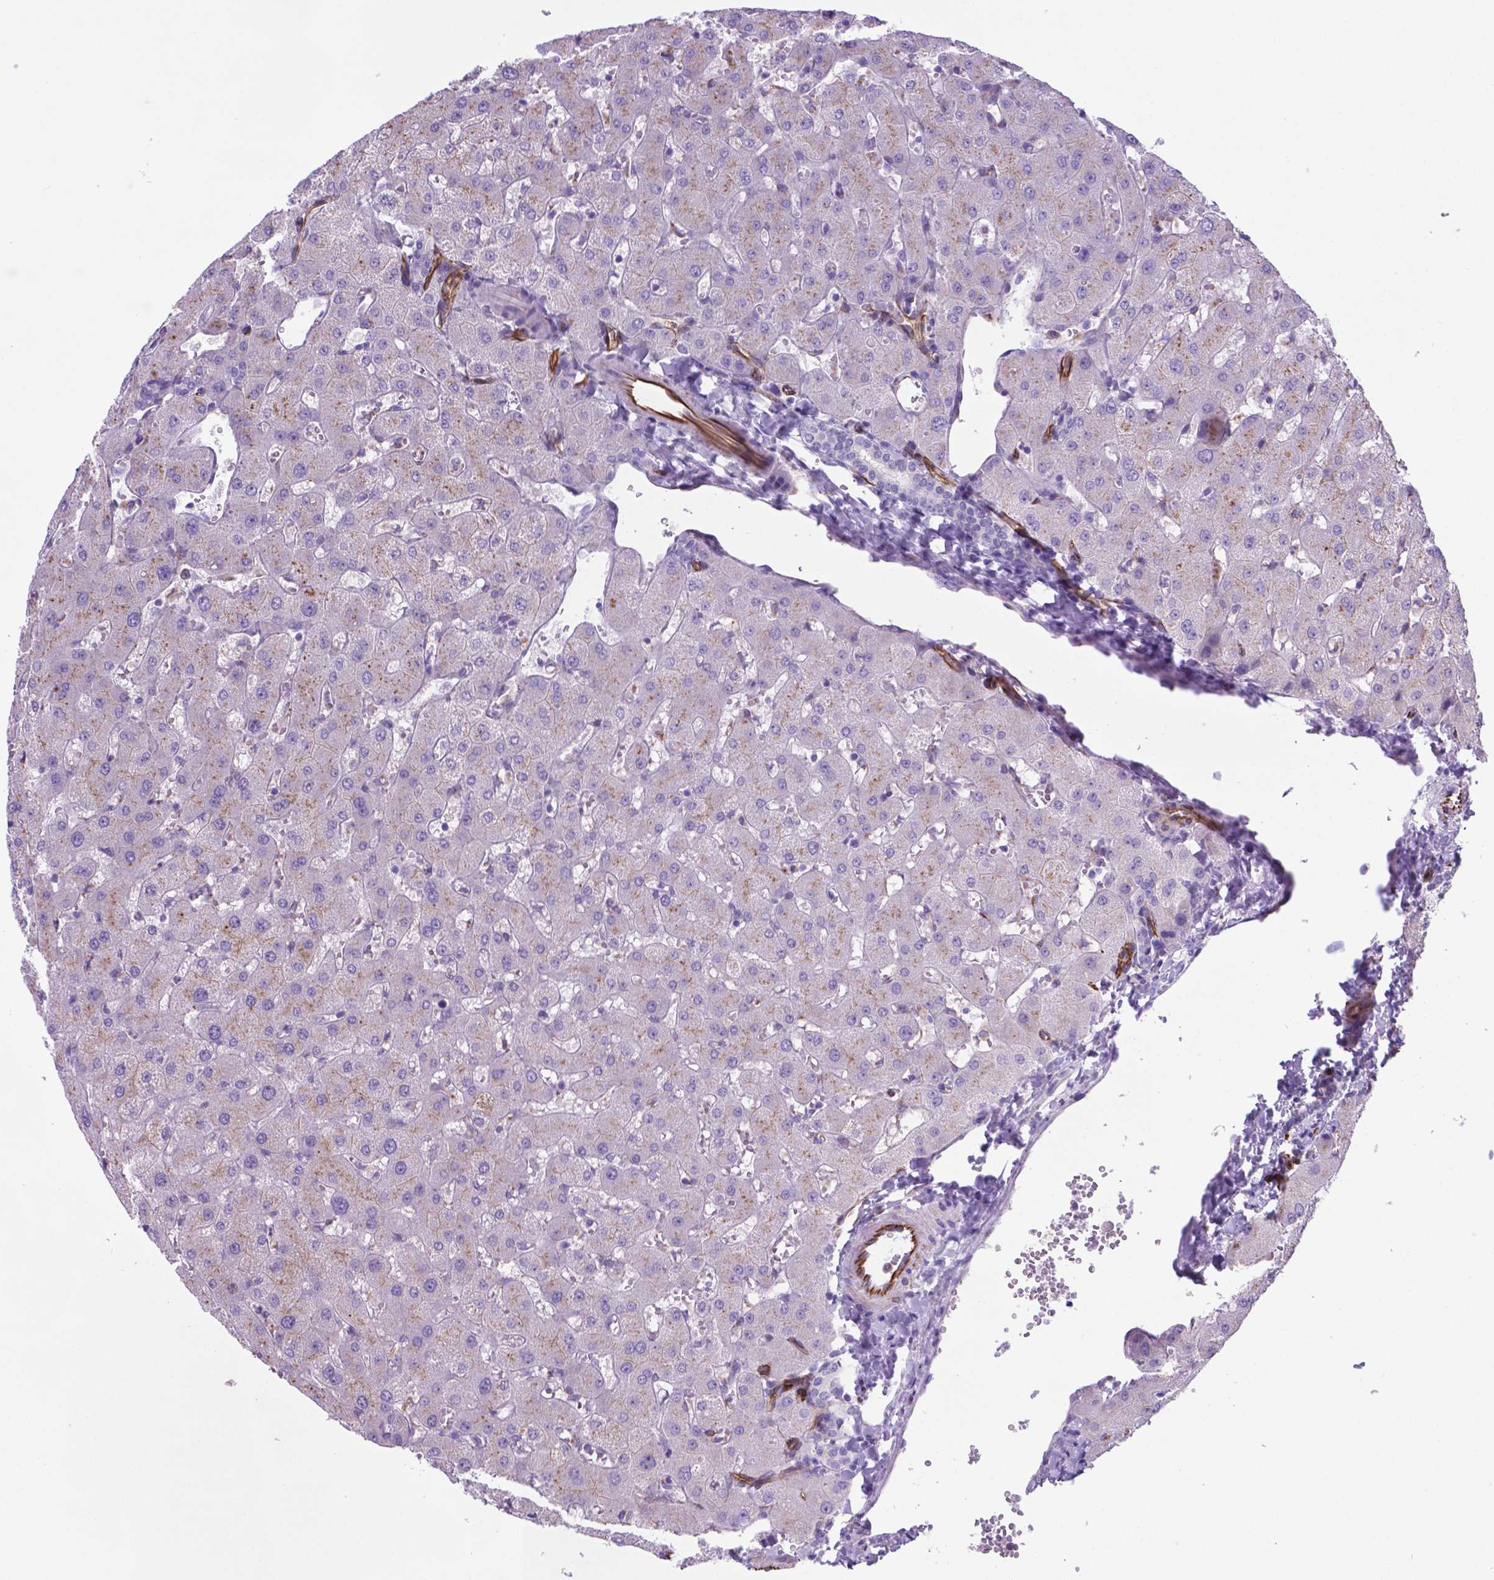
{"staining": {"intensity": "negative", "quantity": "none", "location": "none"}, "tissue": "liver", "cell_type": "Cholangiocytes", "image_type": "normal", "snomed": [{"axis": "morphology", "description": "Normal tissue, NOS"}, {"axis": "topography", "description": "Liver"}], "caption": "DAB (3,3'-diaminobenzidine) immunohistochemical staining of normal liver demonstrates no significant expression in cholangiocytes.", "gene": "LZTR1", "patient": {"sex": "female", "age": 63}}